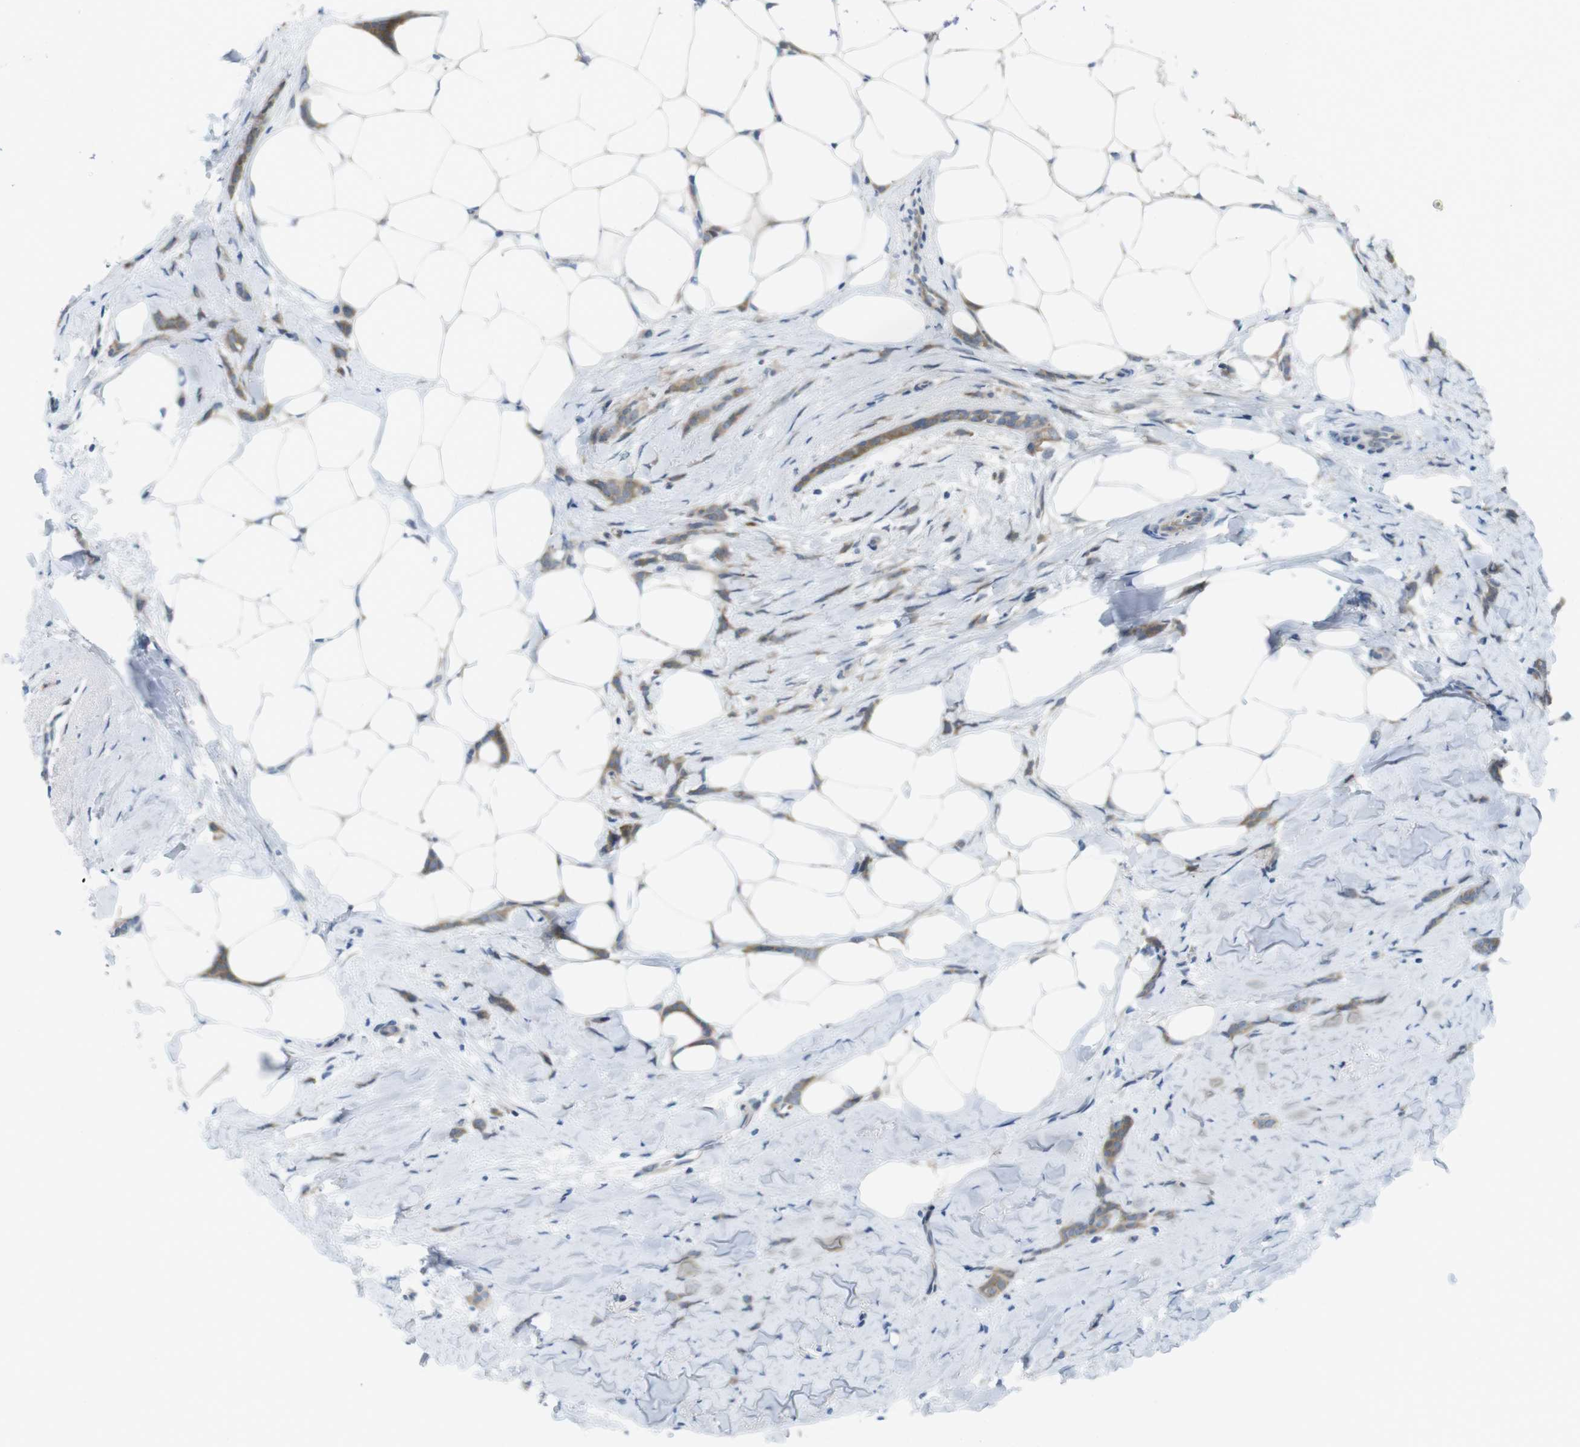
{"staining": {"intensity": "moderate", "quantity": ">75%", "location": "cytoplasmic/membranous"}, "tissue": "breast cancer", "cell_type": "Tumor cells", "image_type": "cancer", "snomed": [{"axis": "morphology", "description": "Lobular carcinoma, in situ"}, {"axis": "morphology", "description": "Lobular carcinoma"}, {"axis": "topography", "description": "Breast"}], "caption": "Protein positivity by immunohistochemistry (IHC) demonstrates moderate cytoplasmic/membranous staining in approximately >75% of tumor cells in breast cancer.", "gene": "CASP2", "patient": {"sex": "female", "age": 41}}